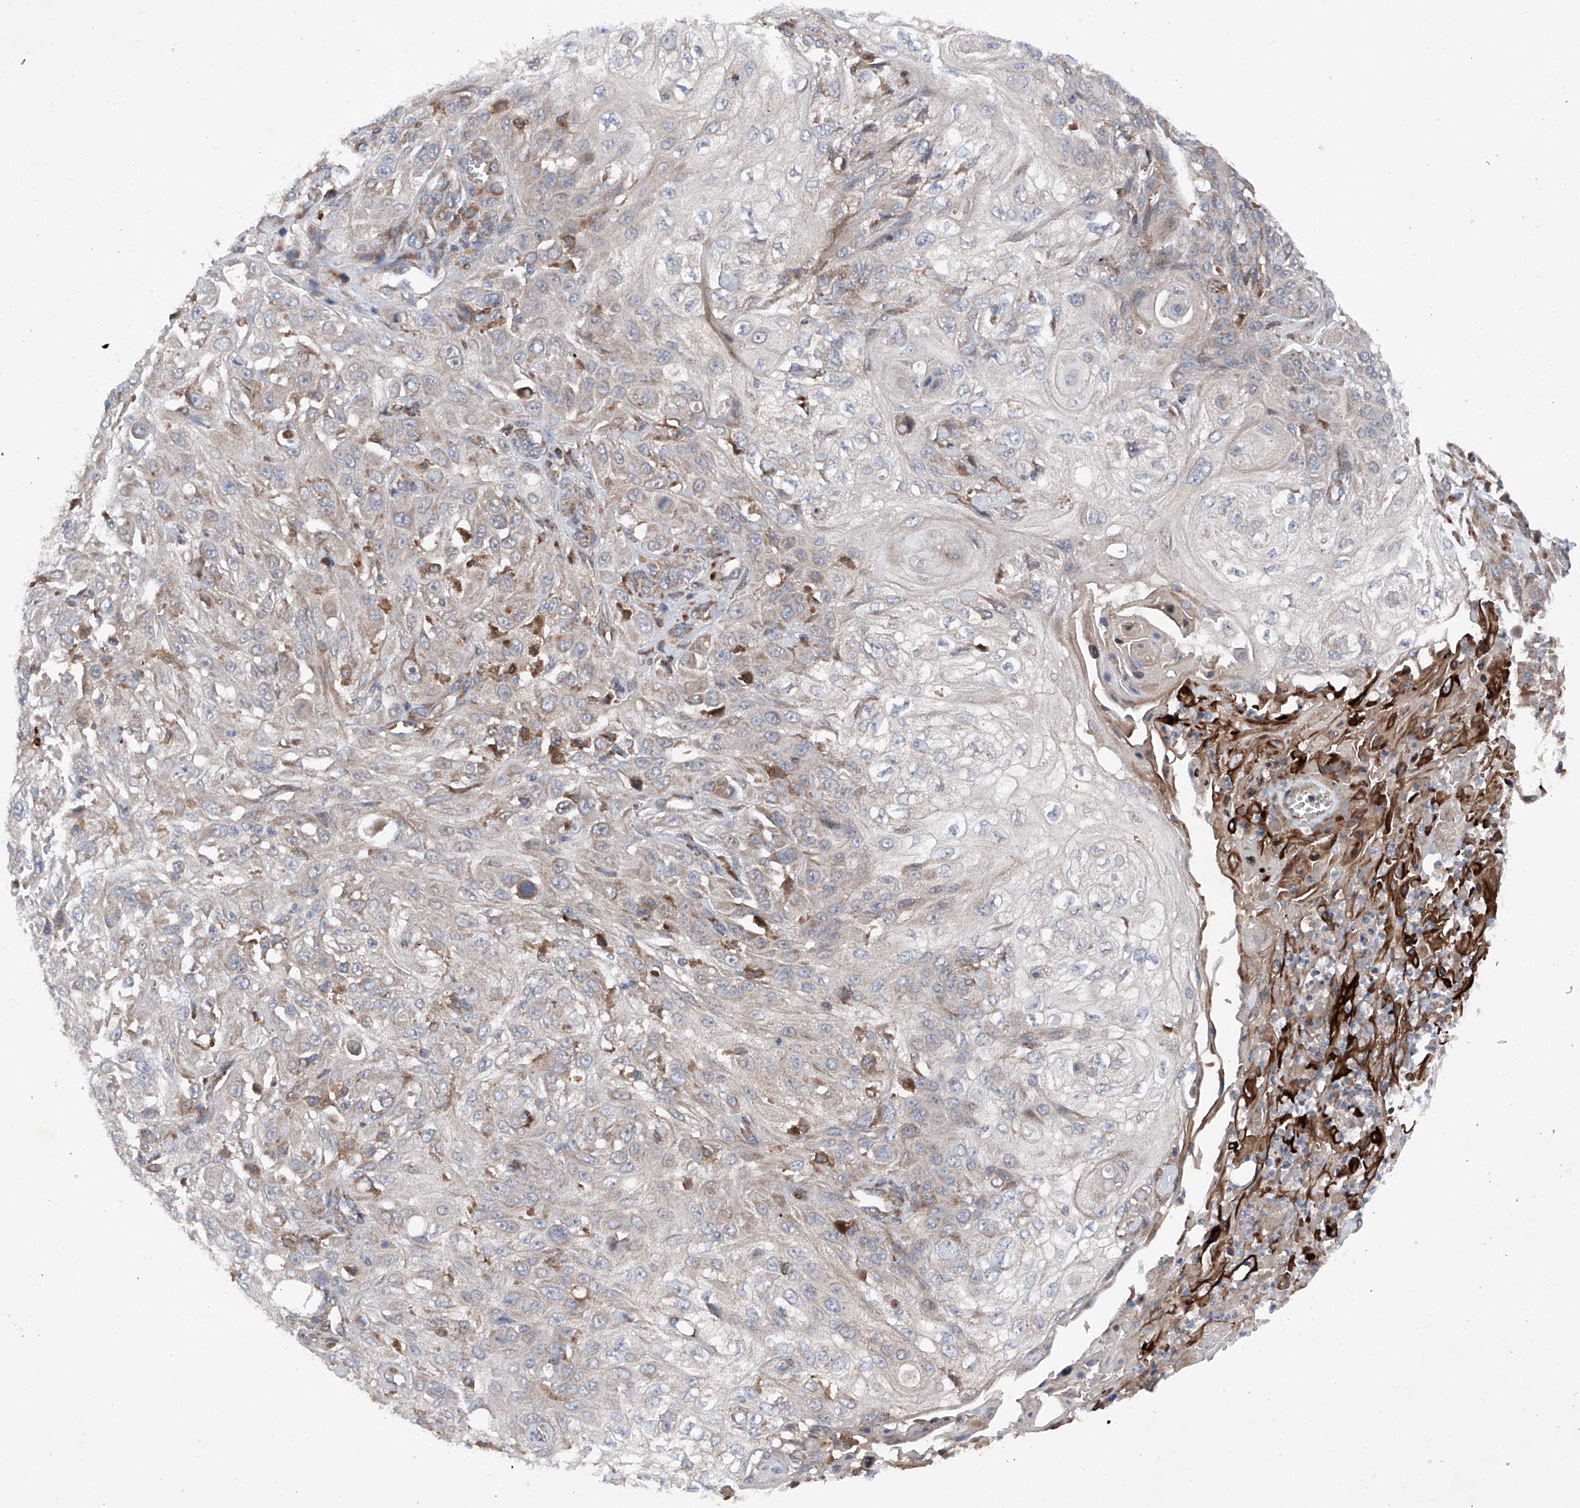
{"staining": {"intensity": "weak", "quantity": "<25%", "location": "cytoplasmic/membranous"}, "tissue": "skin cancer", "cell_type": "Tumor cells", "image_type": "cancer", "snomed": [{"axis": "morphology", "description": "Squamous cell carcinoma, NOS"}, {"axis": "morphology", "description": "Squamous cell carcinoma, metastatic, NOS"}, {"axis": "topography", "description": "Skin"}, {"axis": "topography", "description": "Lymph node"}], "caption": "Tumor cells are negative for brown protein staining in metastatic squamous cell carcinoma (skin).", "gene": "DAD1", "patient": {"sex": "male", "age": 75}}